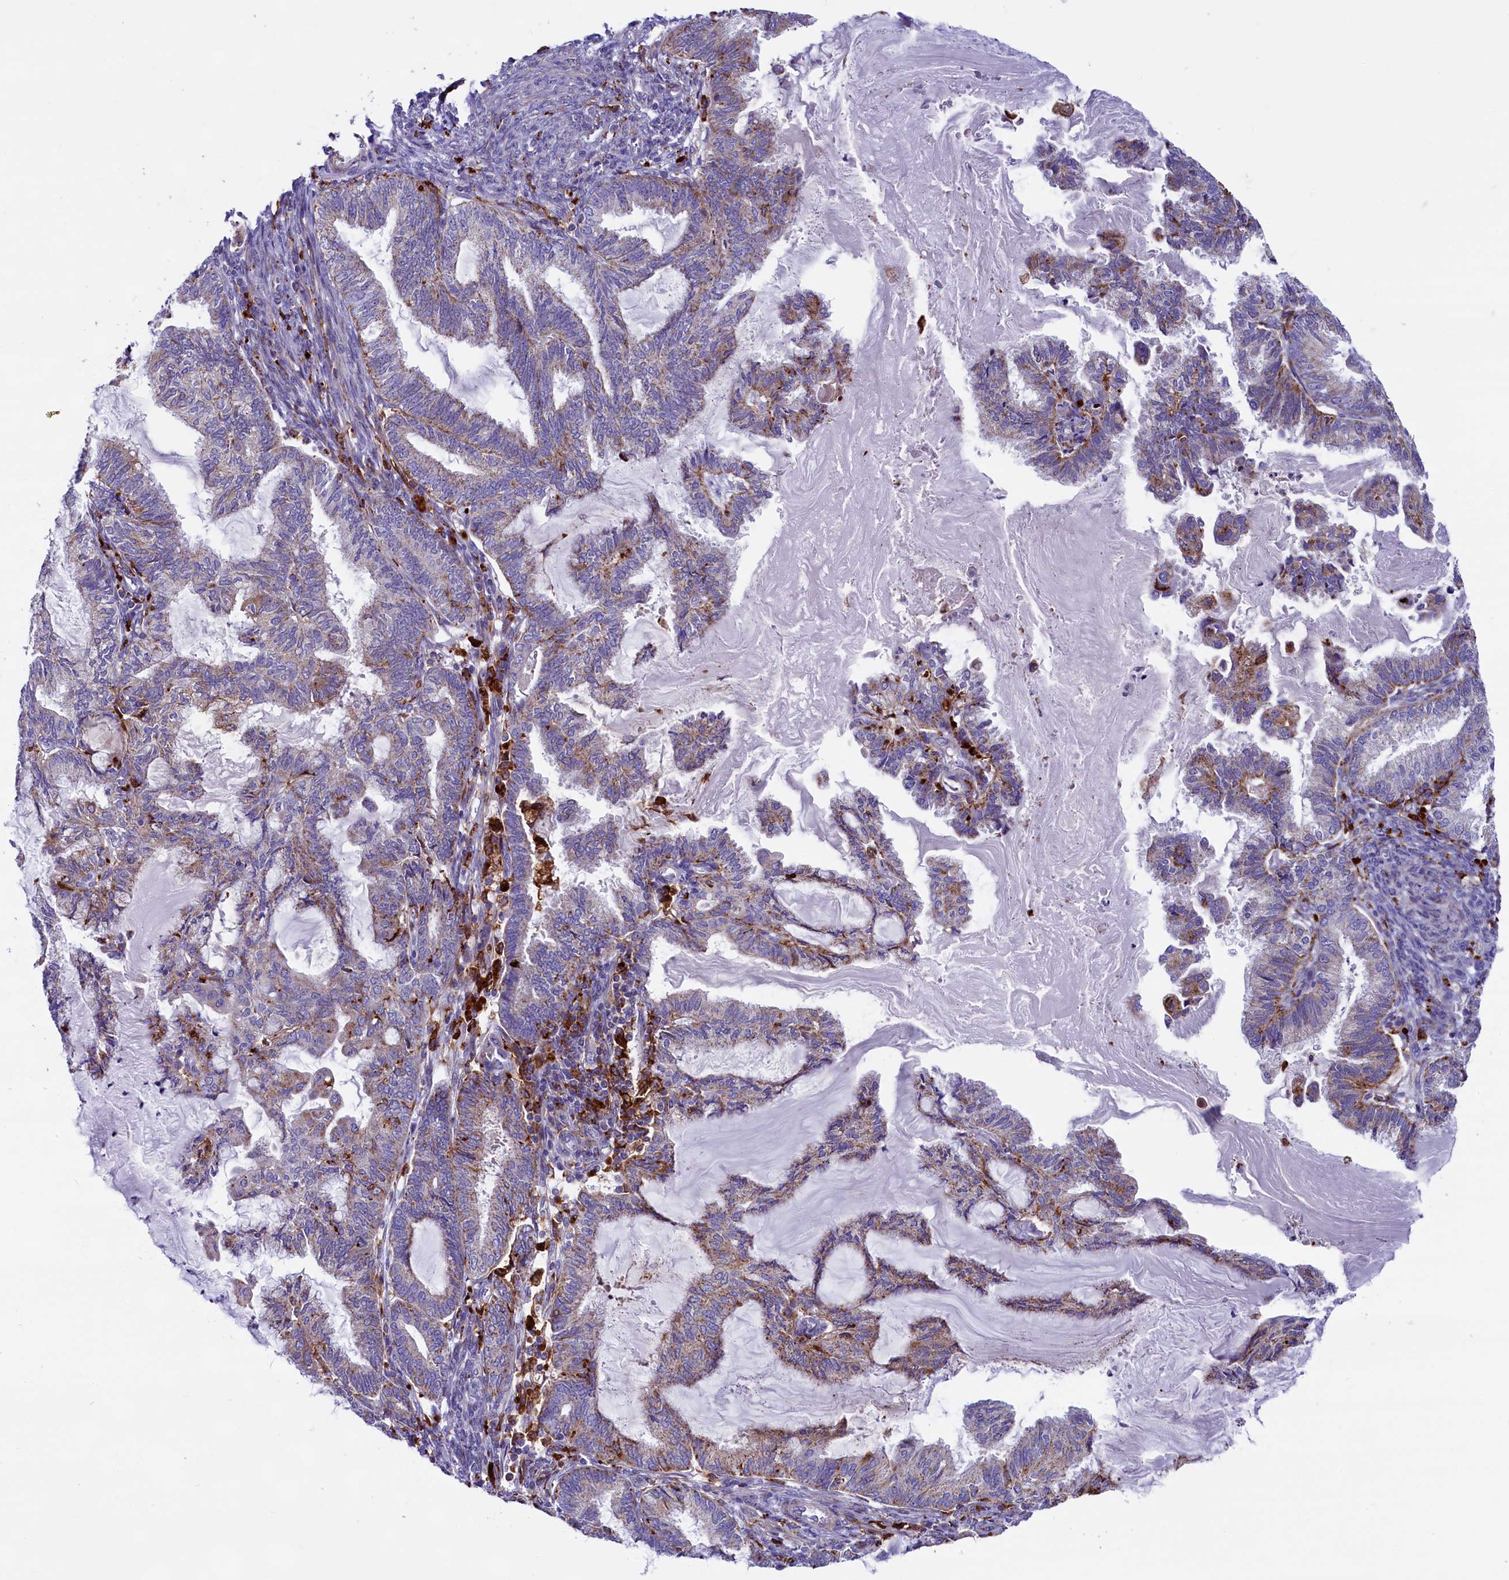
{"staining": {"intensity": "weak", "quantity": "<25%", "location": "cytoplasmic/membranous"}, "tissue": "endometrial cancer", "cell_type": "Tumor cells", "image_type": "cancer", "snomed": [{"axis": "morphology", "description": "Adenocarcinoma, NOS"}, {"axis": "topography", "description": "Endometrium"}], "caption": "Human endometrial cancer stained for a protein using immunohistochemistry (IHC) exhibits no positivity in tumor cells.", "gene": "IL20RA", "patient": {"sex": "female", "age": 86}}